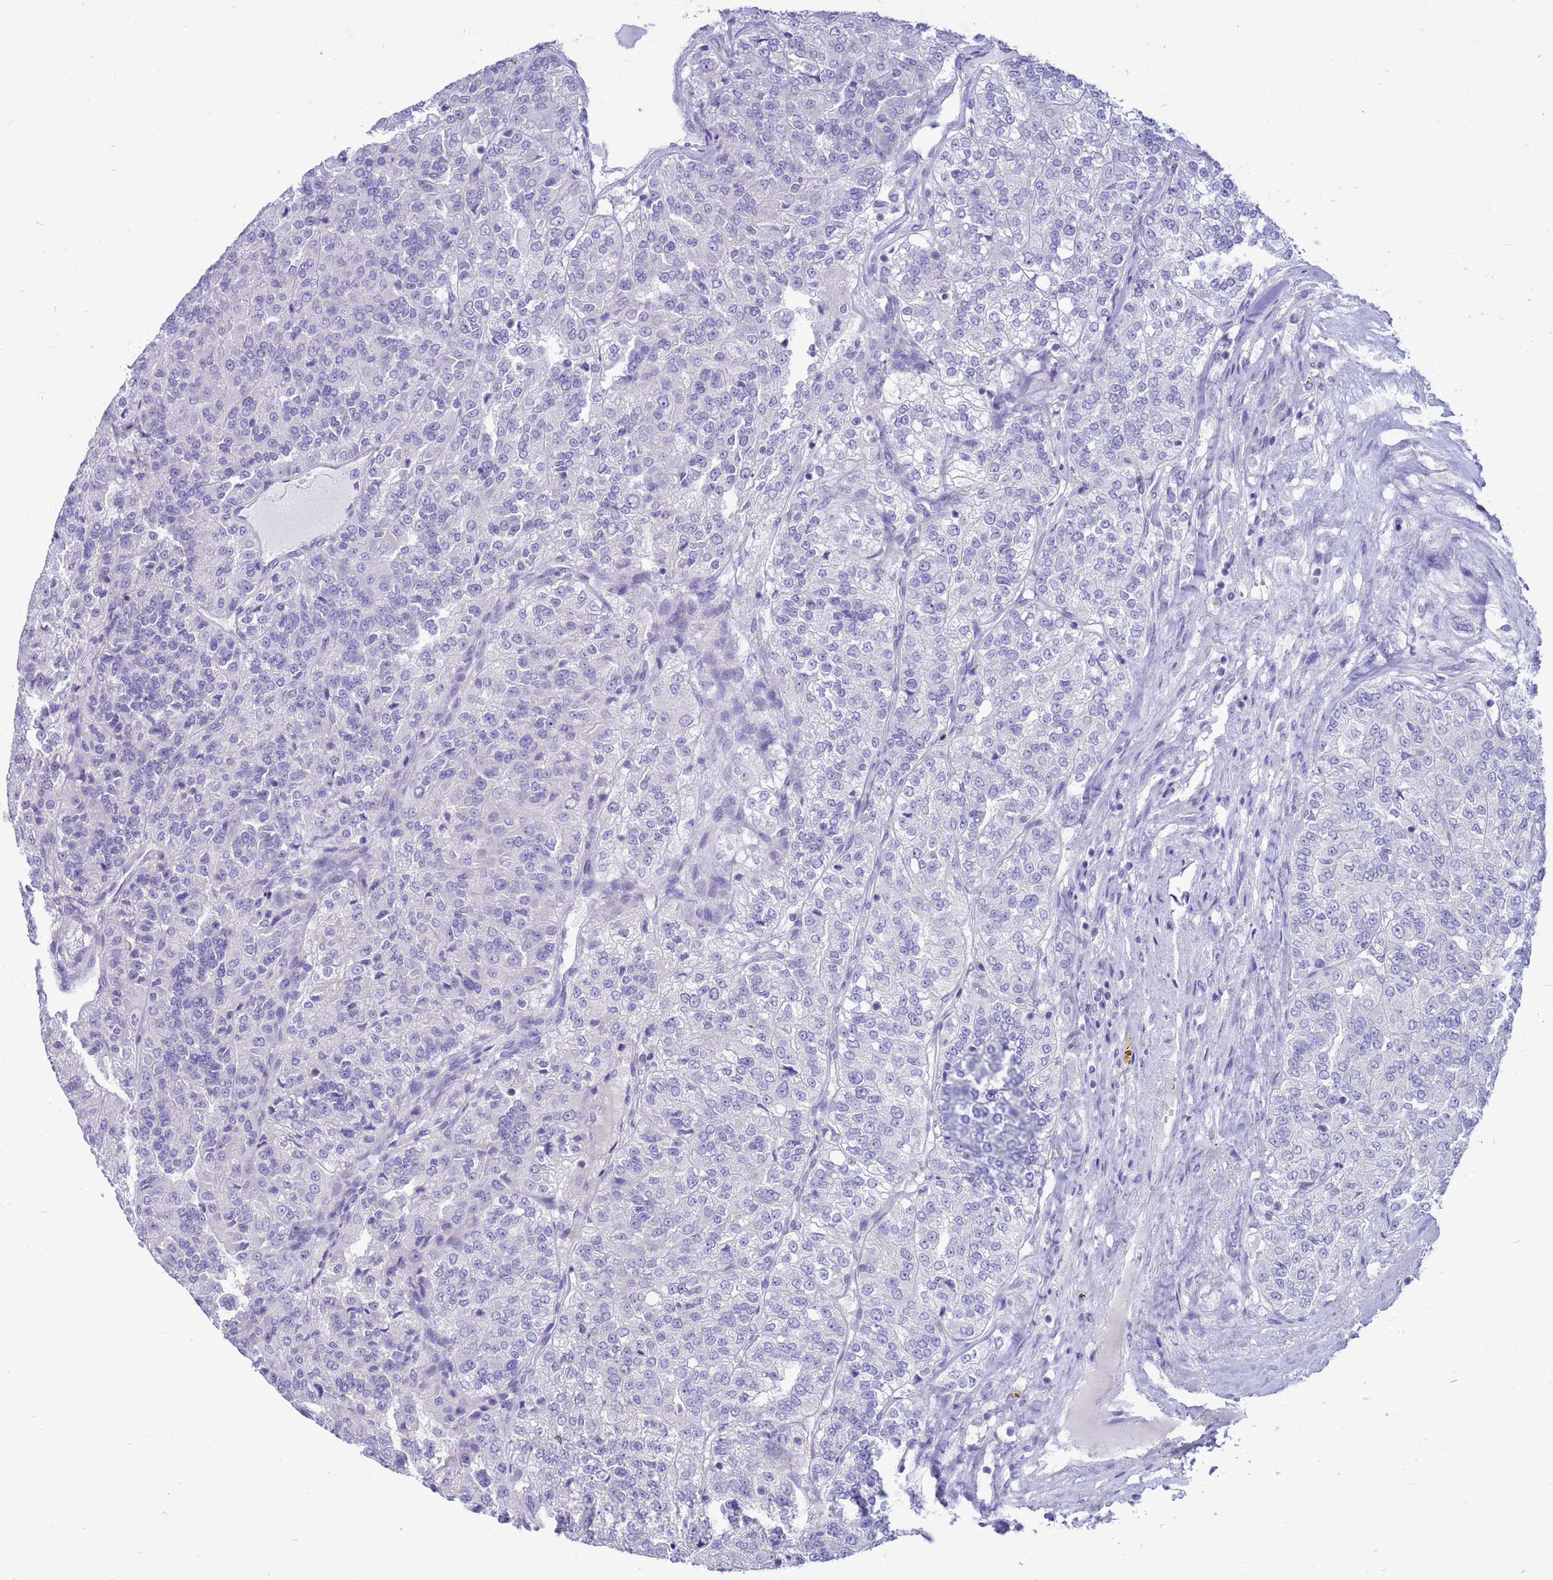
{"staining": {"intensity": "negative", "quantity": "none", "location": "none"}, "tissue": "renal cancer", "cell_type": "Tumor cells", "image_type": "cancer", "snomed": [{"axis": "morphology", "description": "Adenocarcinoma, NOS"}, {"axis": "topography", "description": "Kidney"}], "caption": "Tumor cells are negative for brown protein staining in adenocarcinoma (renal).", "gene": "PDE10A", "patient": {"sex": "female", "age": 63}}